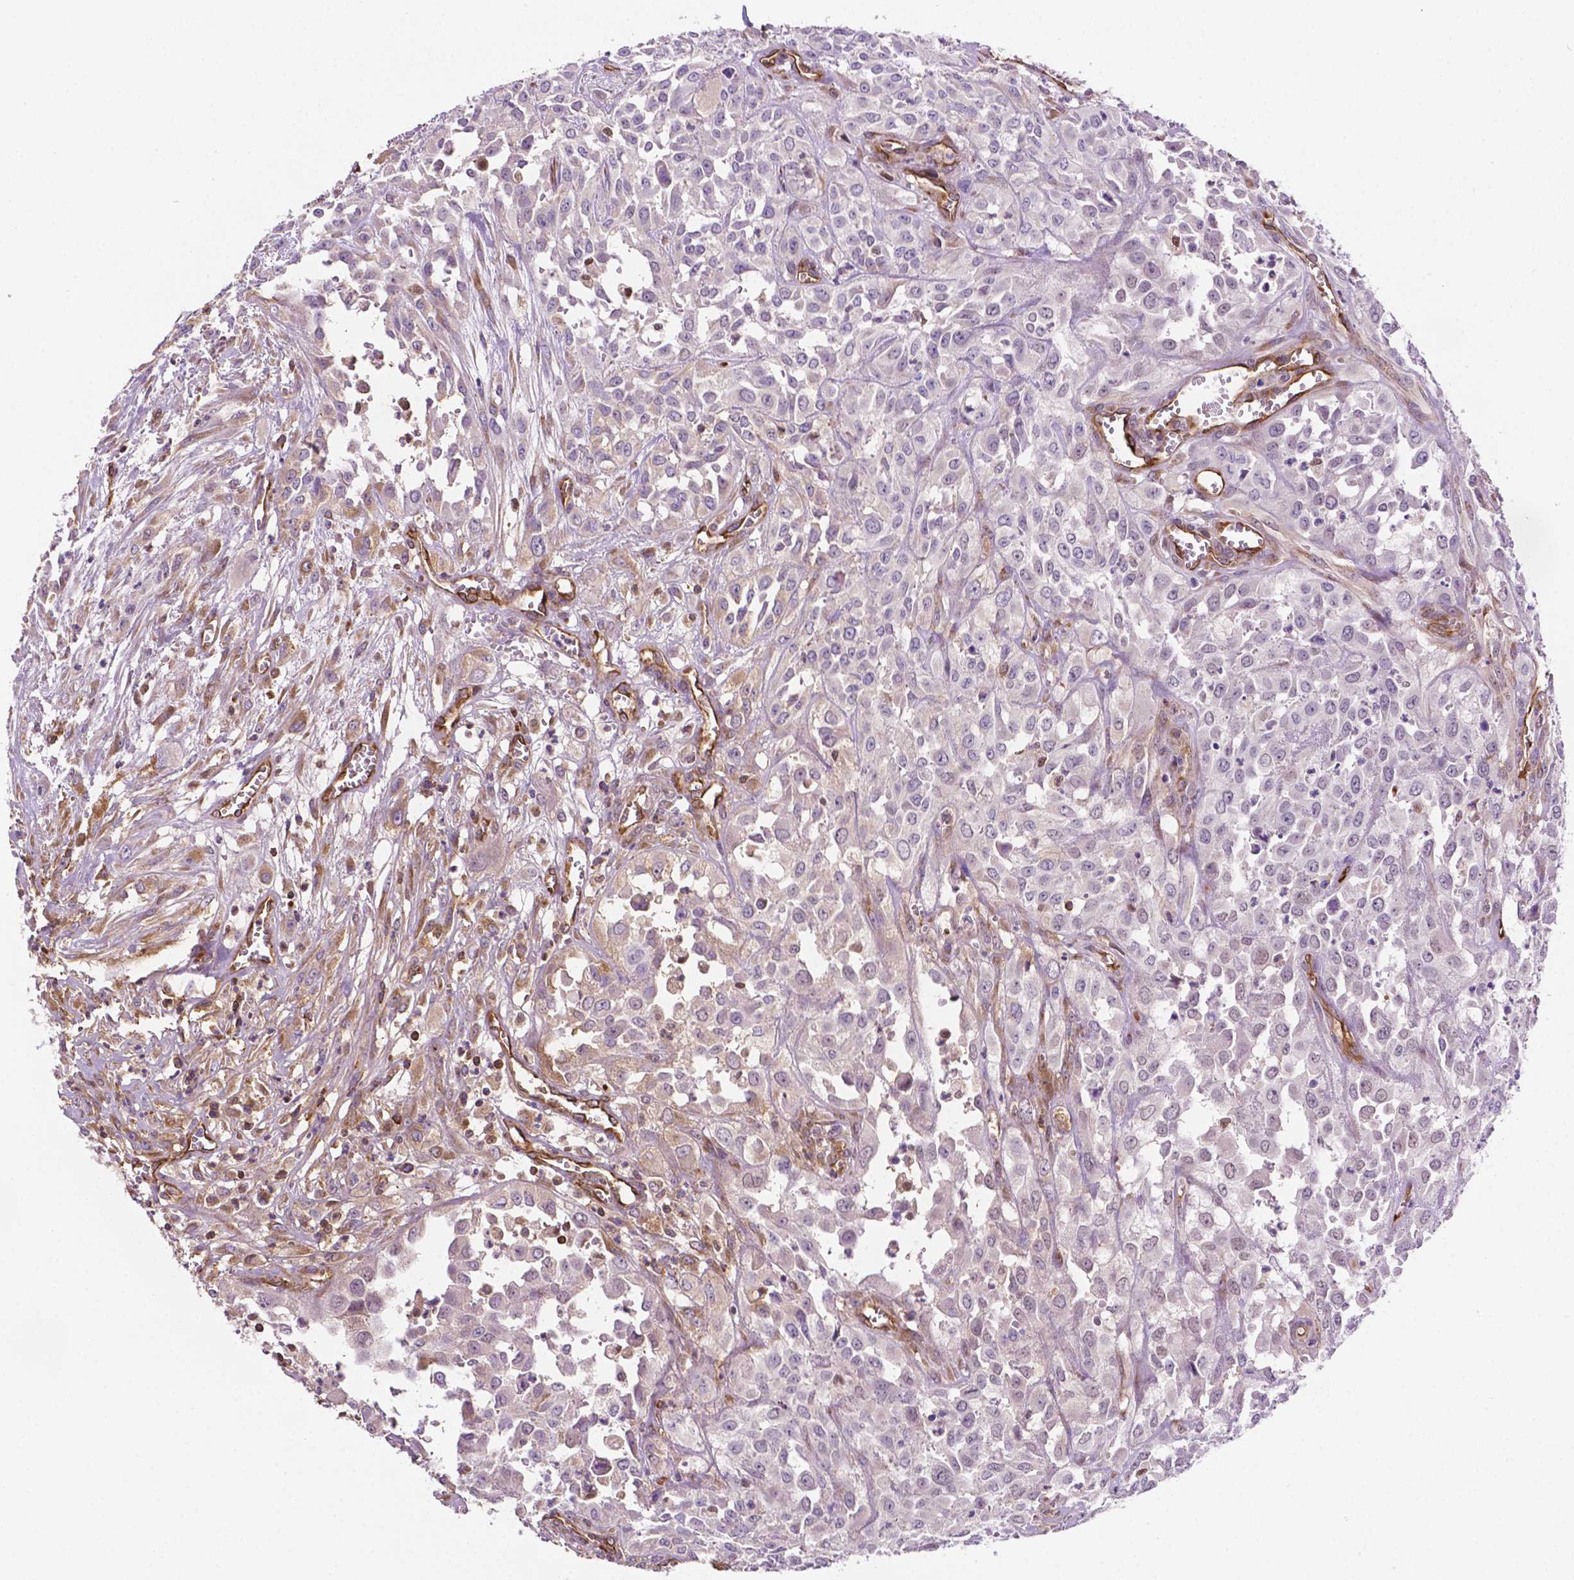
{"staining": {"intensity": "negative", "quantity": "none", "location": "none"}, "tissue": "urothelial cancer", "cell_type": "Tumor cells", "image_type": "cancer", "snomed": [{"axis": "morphology", "description": "Urothelial carcinoma, High grade"}, {"axis": "topography", "description": "Urinary bladder"}], "caption": "IHC photomicrograph of neoplastic tissue: high-grade urothelial carcinoma stained with DAB (3,3'-diaminobenzidine) exhibits no significant protein staining in tumor cells.", "gene": "DCN", "patient": {"sex": "male", "age": 67}}